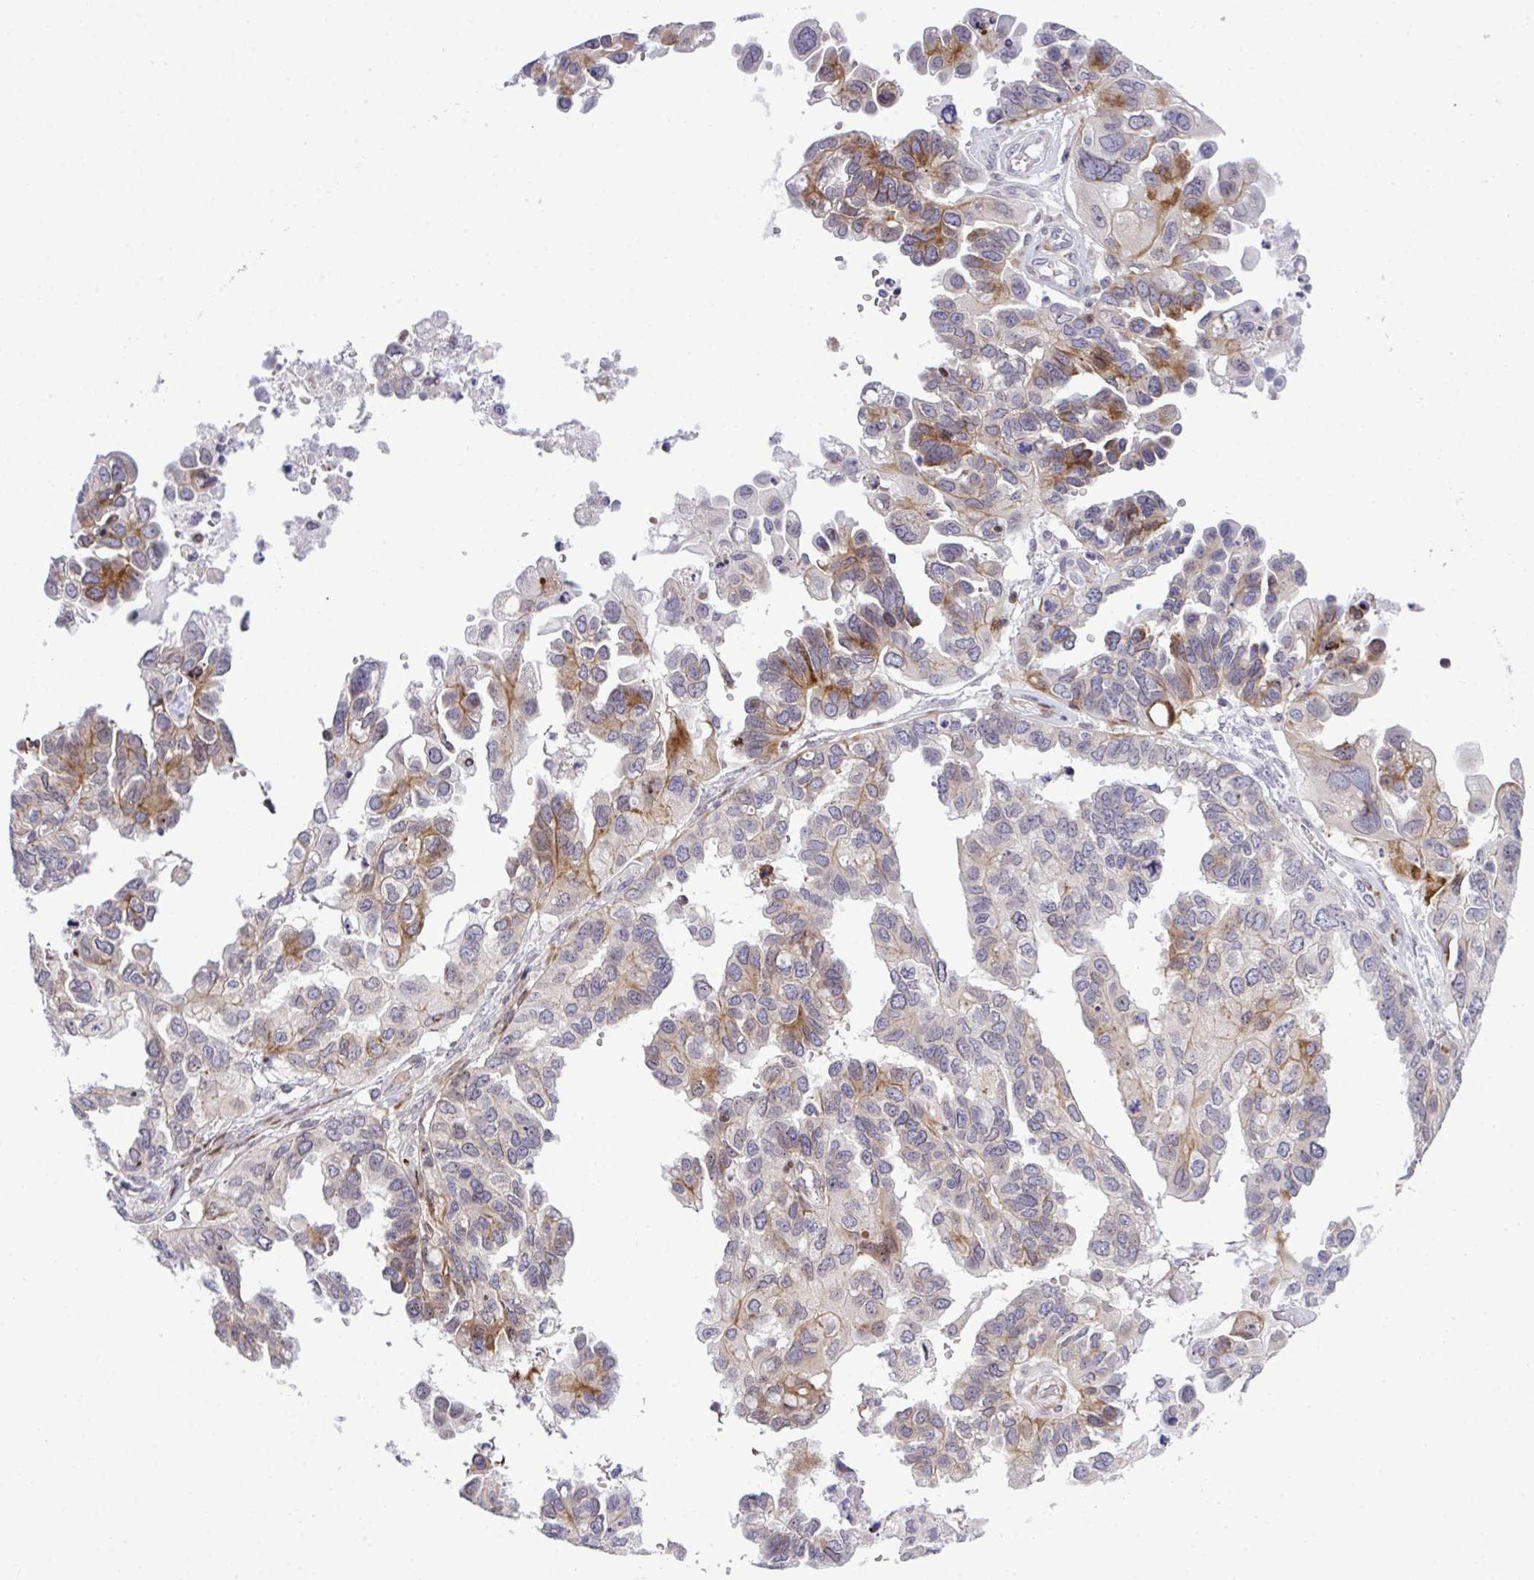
{"staining": {"intensity": "moderate", "quantity": "<25%", "location": "cytoplasmic/membranous"}, "tissue": "ovarian cancer", "cell_type": "Tumor cells", "image_type": "cancer", "snomed": [{"axis": "morphology", "description": "Cystadenocarcinoma, serous, NOS"}, {"axis": "topography", "description": "Ovary"}], "caption": "Tumor cells exhibit low levels of moderate cytoplasmic/membranous staining in approximately <25% of cells in human serous cystadenocarcinoma (ovarian). (Brightfield microscopy of DAB IHC at high magnification).", "gene": "CASTOR2", "patient": {"sex": "female", "age": 53}}